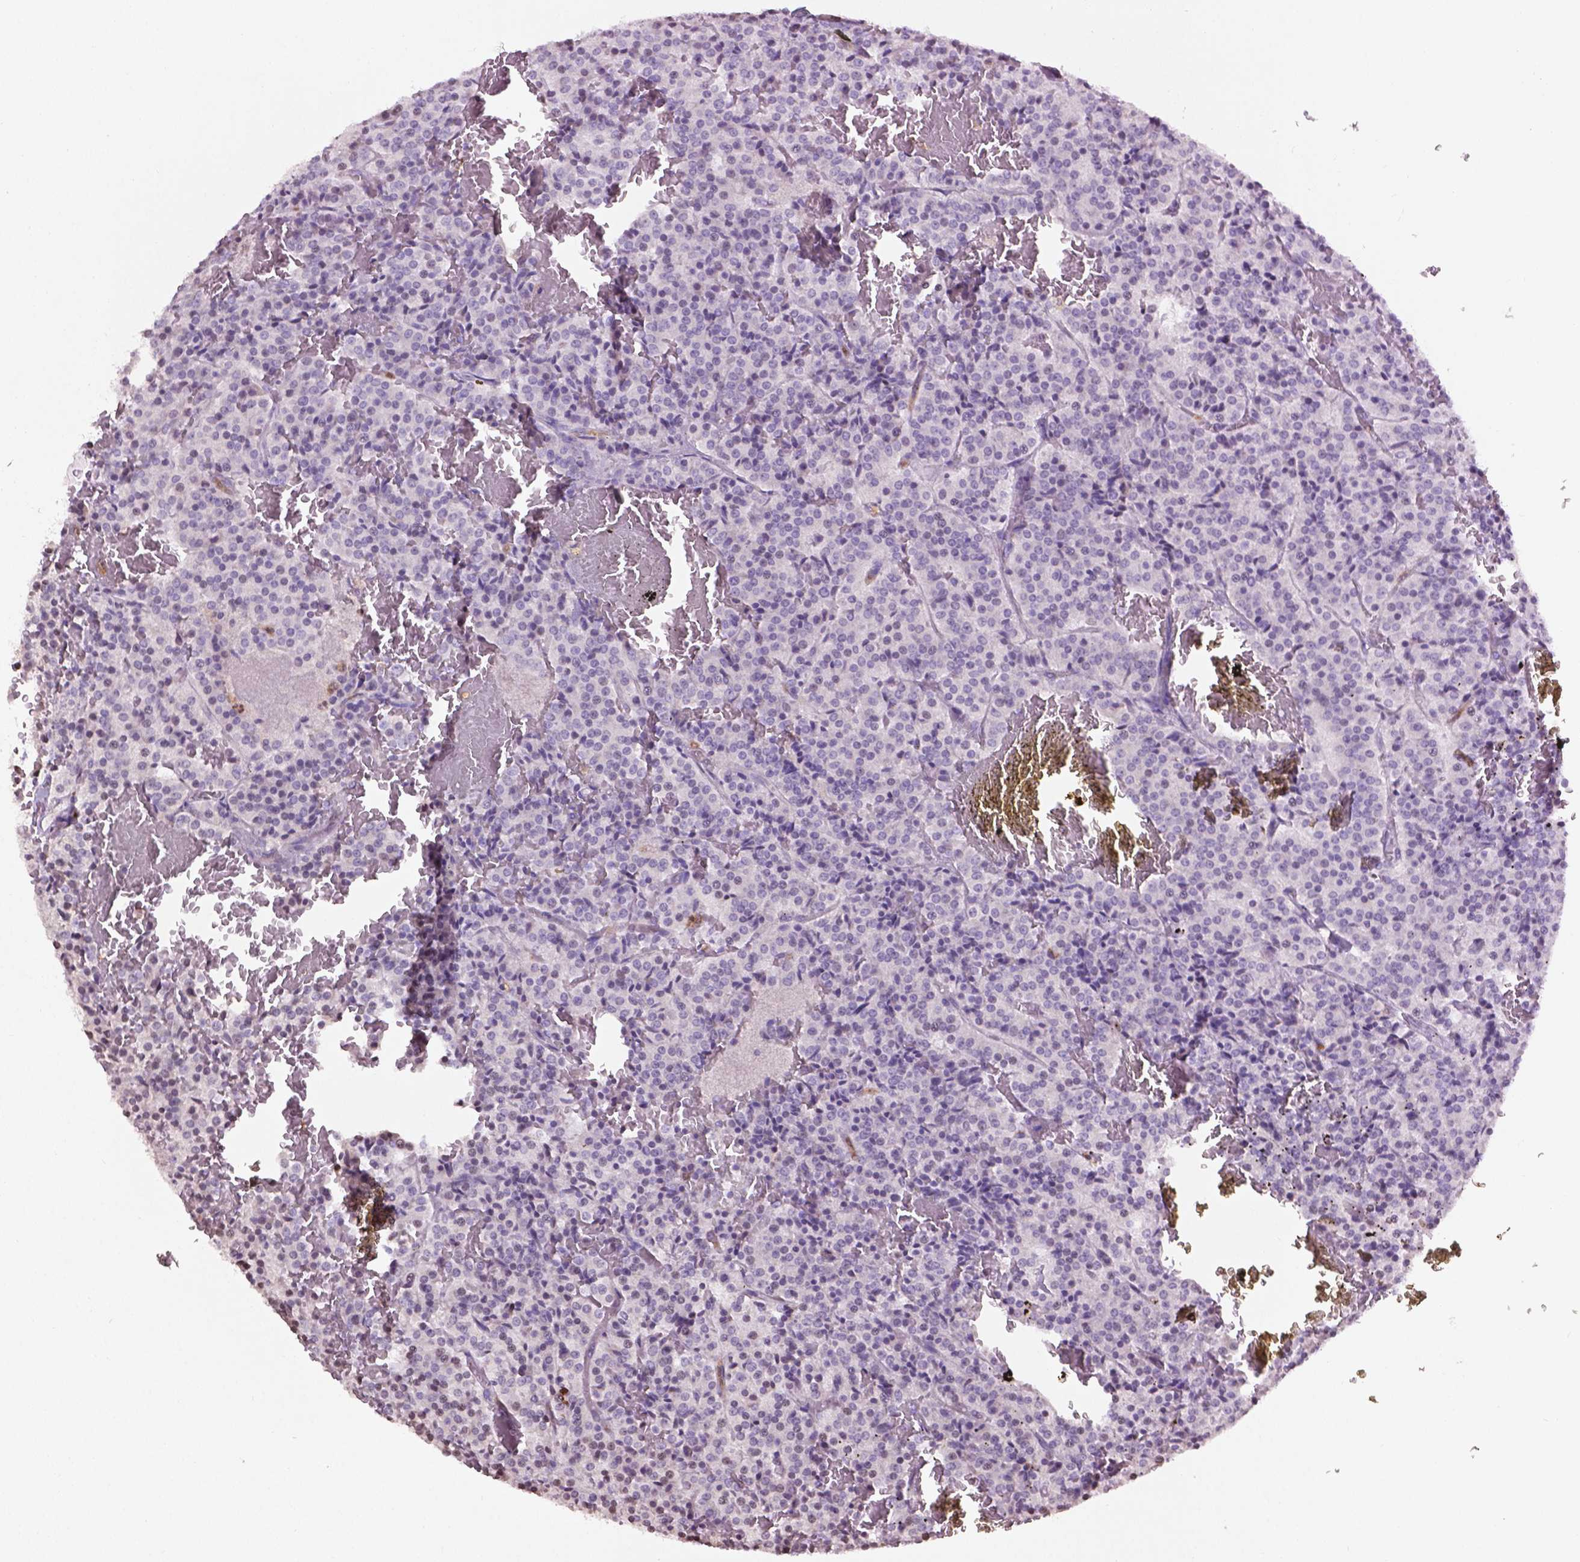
{"staining": {"intensity": "negative", "quantity": "none", "location": "none"}, "tissue": "carcinoid", "cell_type": "Tumor cells", "image_type": "cancer", "snomed": [{"axis": "morphology", "description": "Carcinoid, malignant, NOS"}, {"axis": "topography", "description": "Lung"}], "caption": "The micrograph displays no staining of tumor cells in carcinoid.", "gene": "NTNG2", "patient": {"sex": "male", "age": 70}}